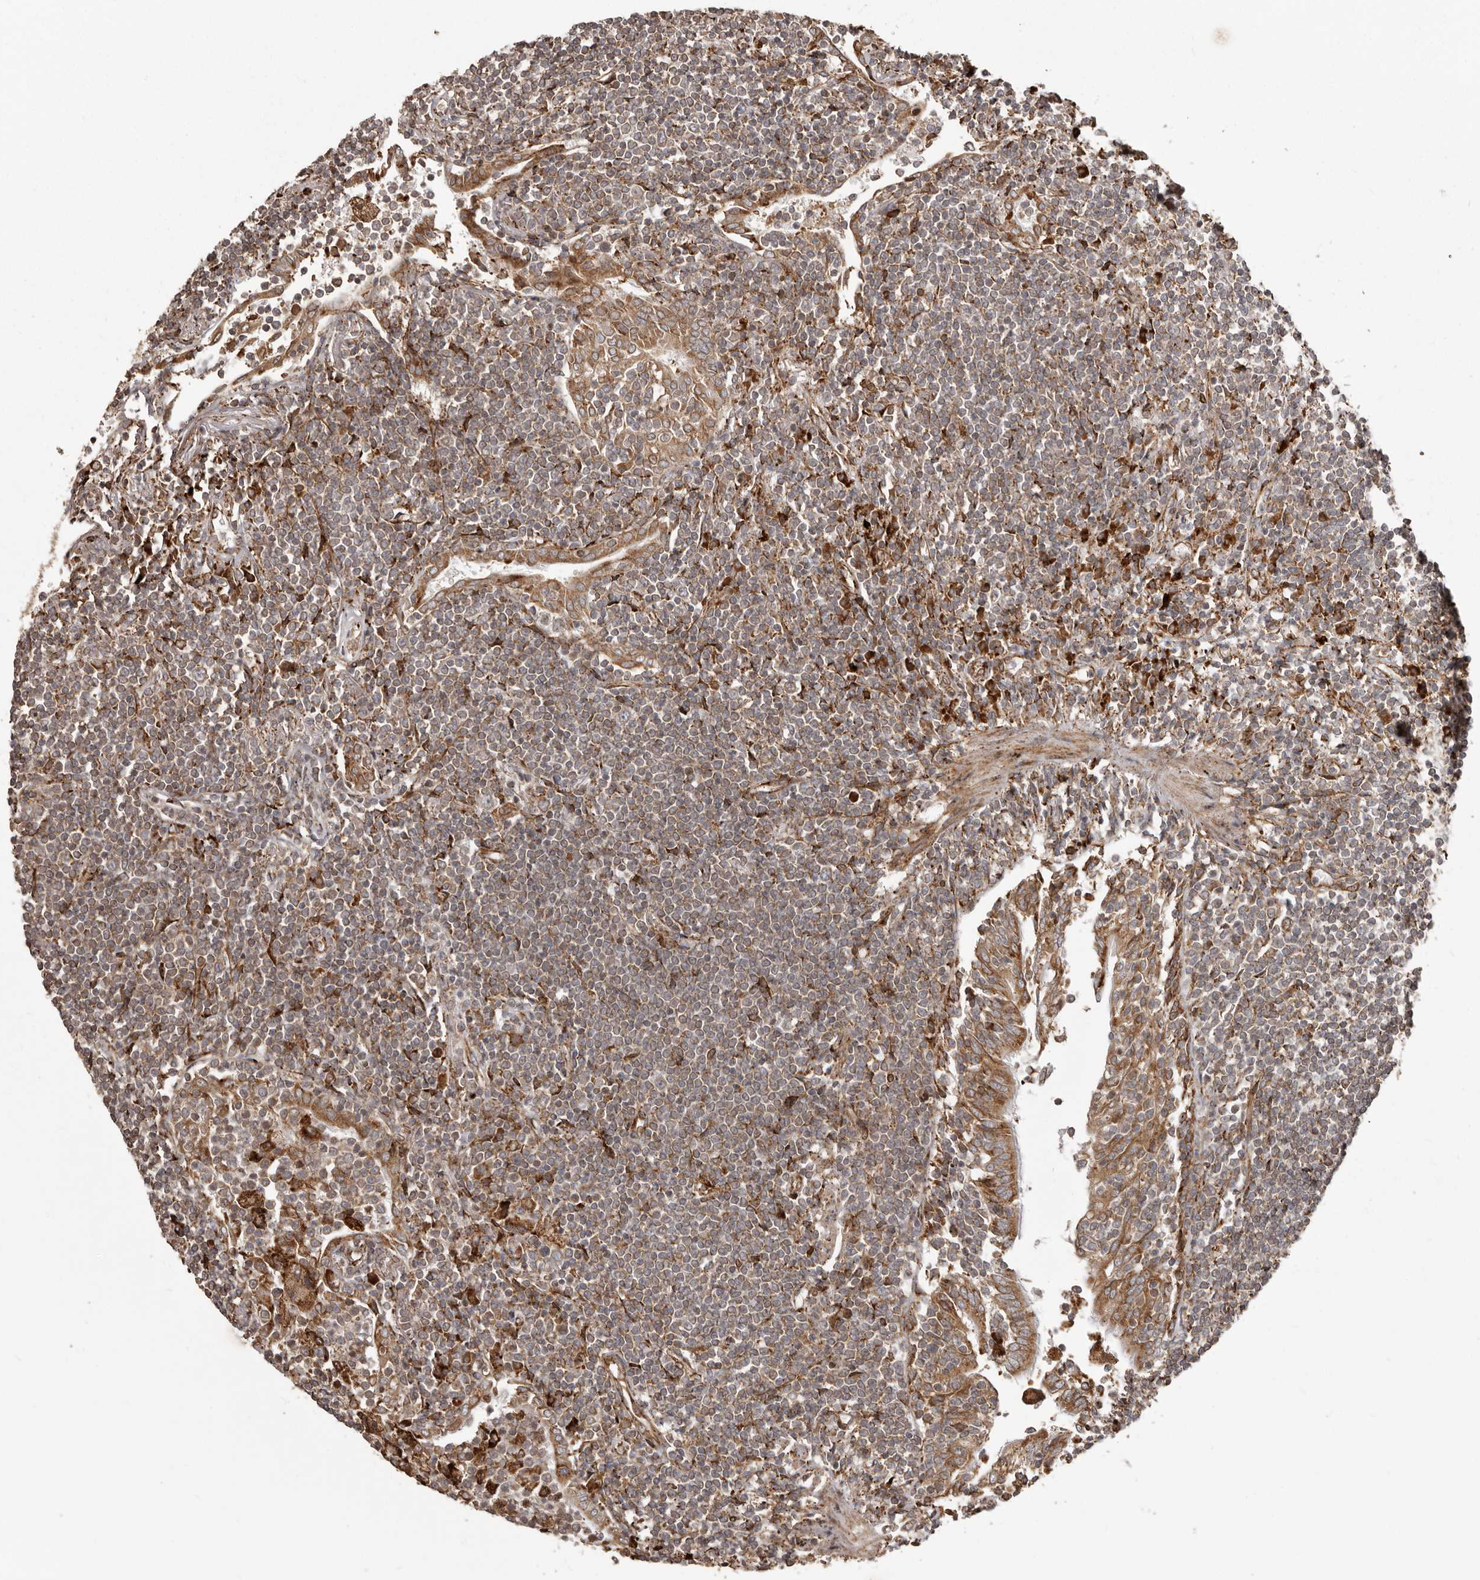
{"staining": {"intensity": "weak", "quantity": ">75%", "location": "cytoplasmic/membranous"}, "tissue": "lymphoma", "cell_type": "Tumor cells", "image_type": "cancer", "snomed": [{"axis": "morphology", "description": "Malignant lymphoma, non-Hodgkin's type, Low grade"}, {"axis": "topography", "description": "Lung"}], "caption": "Weak cytoplasmic/membranous protein staining is seen in approximately >75% of tumor cells in low-grade malignant lymphoma, non-Hodgkin's type.", "gene": "NUP43", "patient": {"sex": "female", "age": 71}}